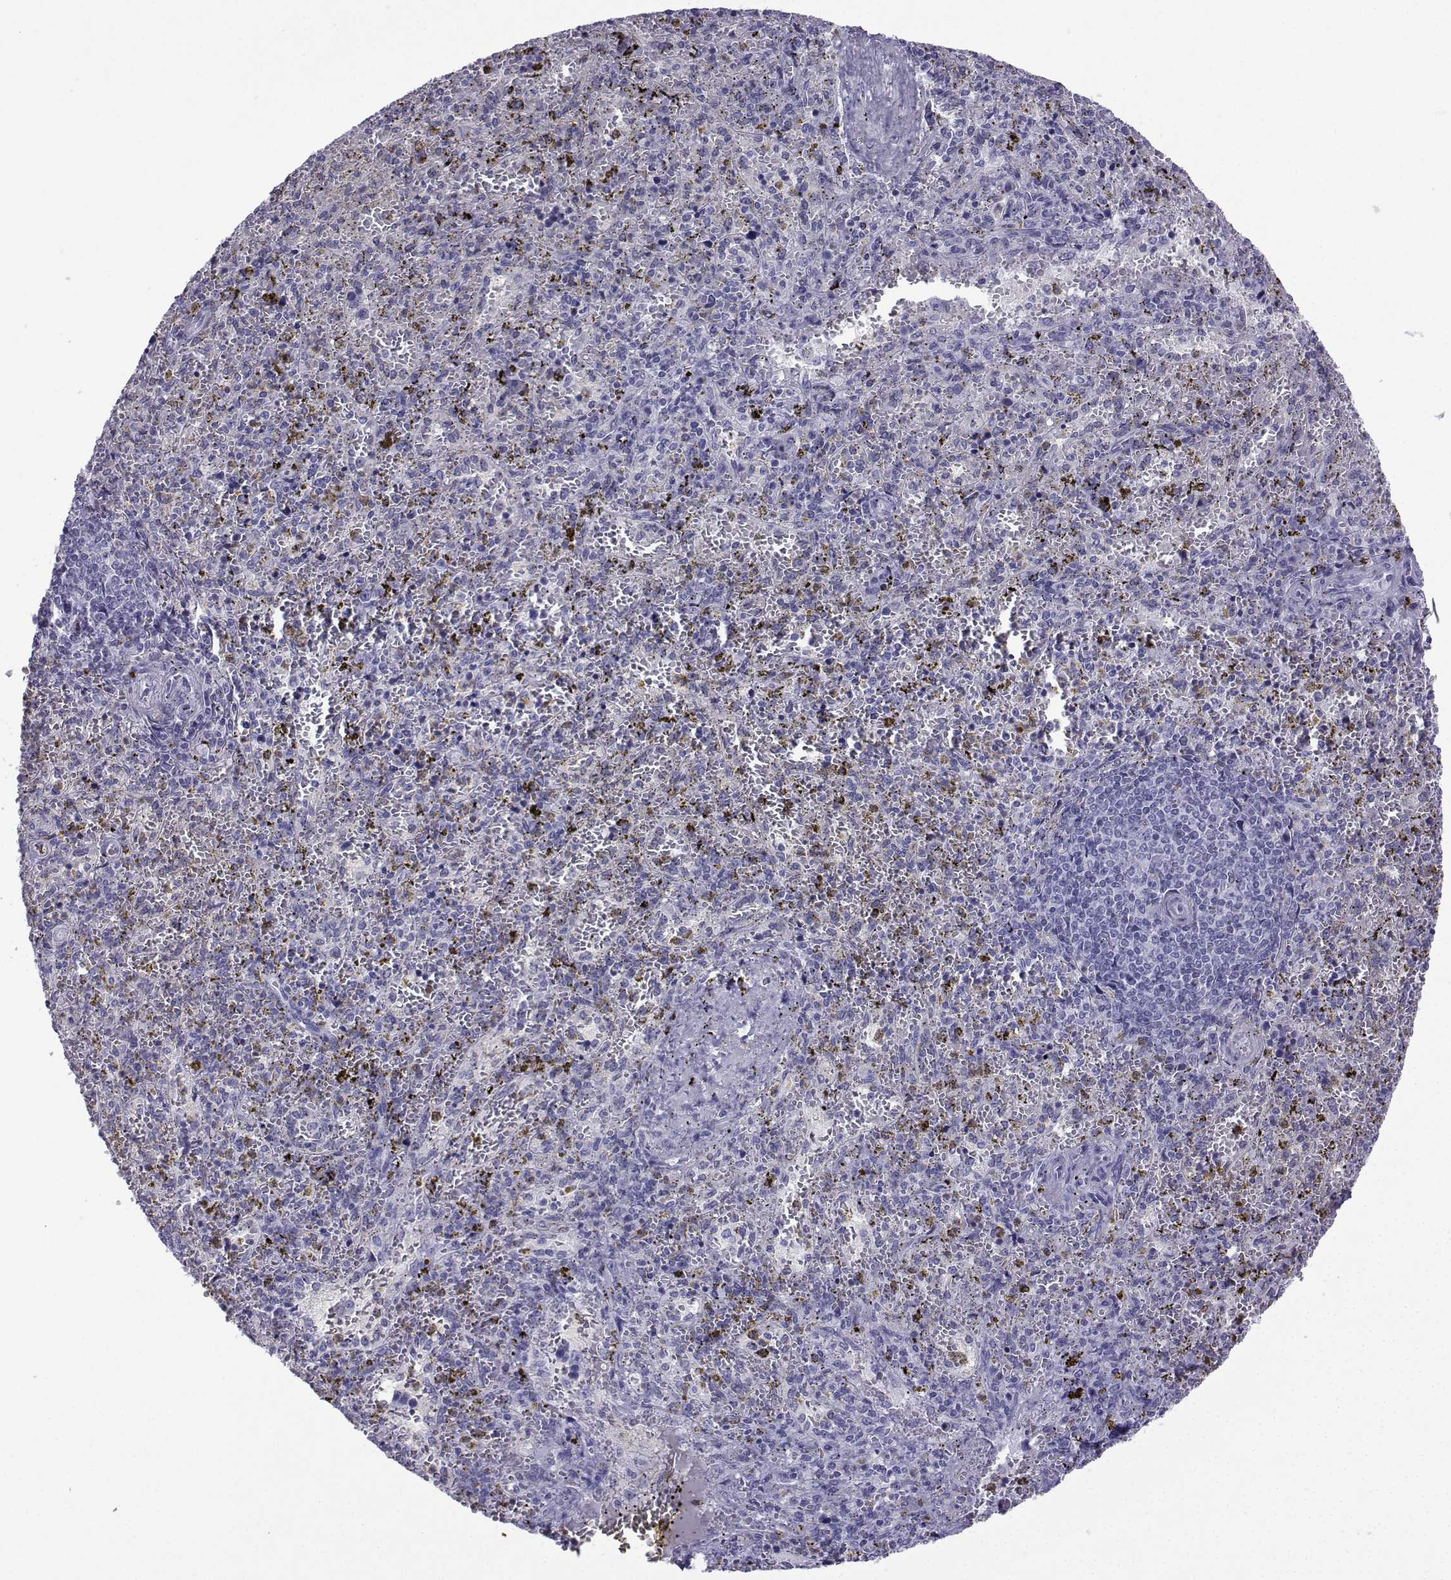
{"staining": {"intensity": "negative", "quantity": "none", "location": "none"}, "tissue": "spleen", "cell_type": "Cells in red pulp", "image_type": "normal", "snomed": [{"axis": "morphology", "description": "Normal tissue, NOS"}, {"axis": "topography", "description": "Spleen"}], "caption": "This is a histopathology image of IHC staining of unremarkable spleen, which shows no positivity in cells in red pulp. Nuclei are stained in blue.", "gene": "TRIM46", "patient": {"sex": "female", "age": 50}}